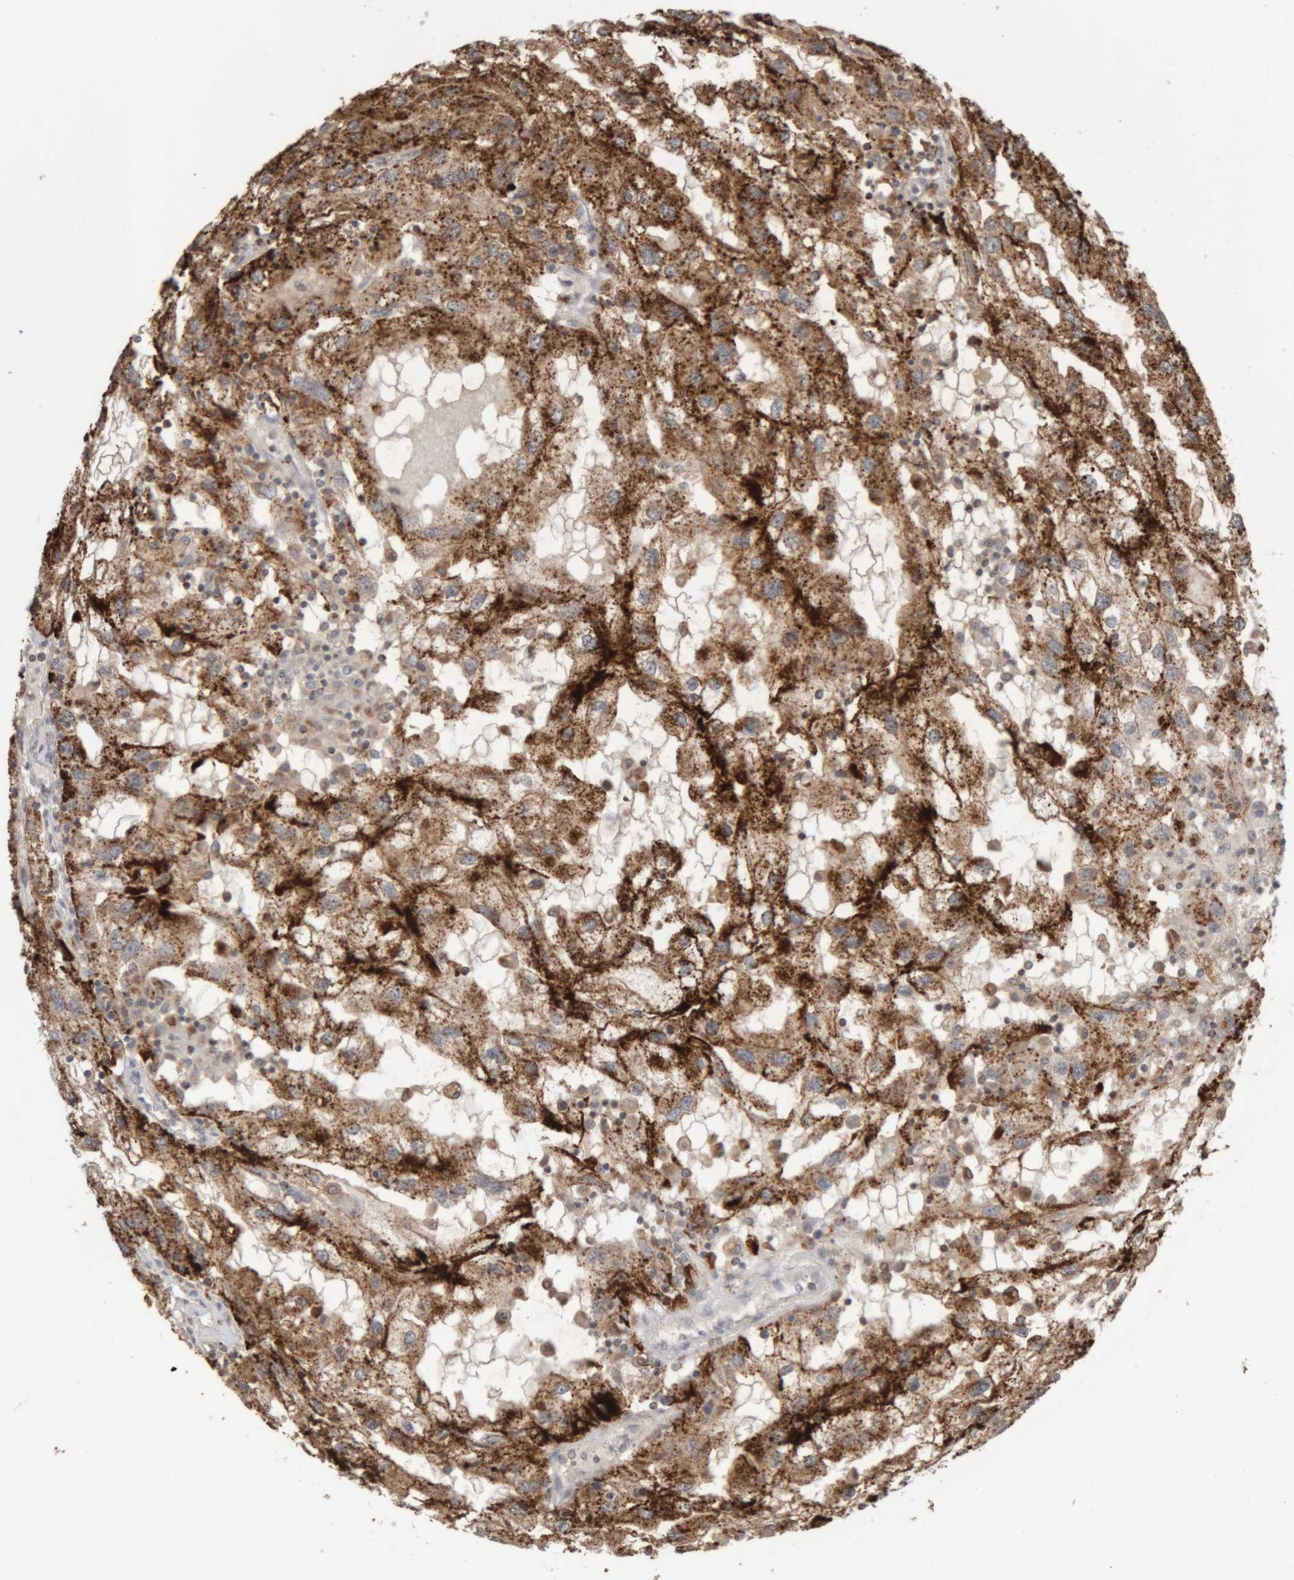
{"staining": {"intensity": "moderate", "quantity": ">75%", "location": "cytoplasmic/membranous"}, "tissue": "renal cancer", "cell_type": "Tumor cells", "image_type": "cancer", "snomed": [{"axis": "morphology", "description": "Normal tissue, NOS"}, {"axis": "morphology", "description": "Adenocarcinoma, NOS"}, {"axis": "topography", "description": "Kidney"}], "caption": "The micrograph reveals staining of adenocarcinoma (renal), revealing moderate cytoplasmic/membranous protein staining (brown color) within tumor cells. (DAB IHC, brown staining for protein, blue staining for nuclei).", "gene": "ARSA", "patient": {"sex": "male", "age": 71}}